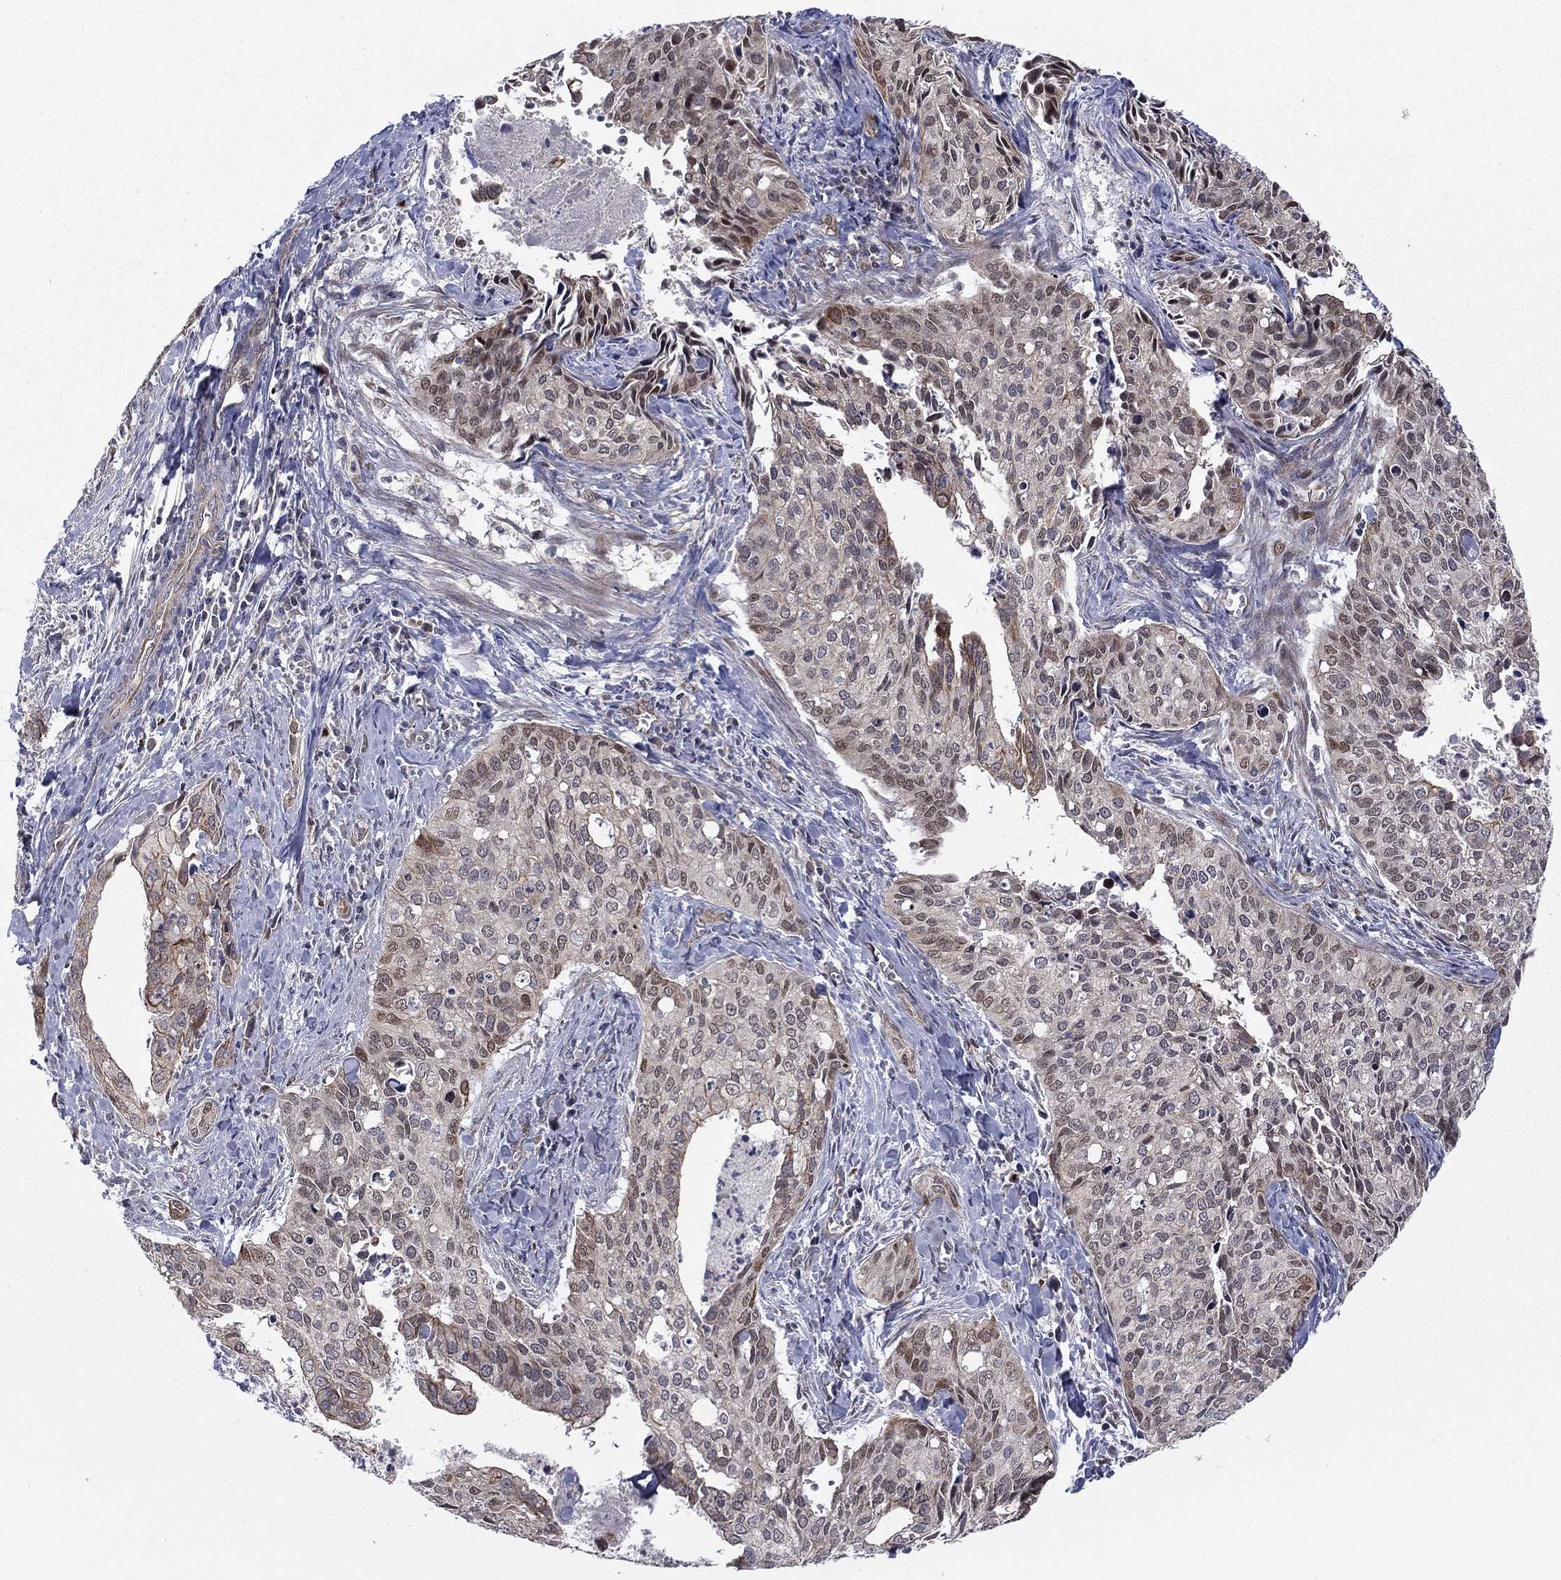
{"staining": {"intensity": "moderate", "quantity": "<25%", "location": "nuclear"}, "tissue": "cervical cancer", "cell_type": "Tumor cells", "image_type": "cancer", "snomed": [{"axis": "morphology", "description": "Squamous cell carcinoma, NOS"}, {"axis": "topography", "description": "Cervix"}], "caption": "Cervical cancer stained for a protein (brown) exhibits moderate nuclear positive positivity in about <25% of tumor cells.", "gene": "BCL11A", "patient": {"sex": "female", "age": 29}}